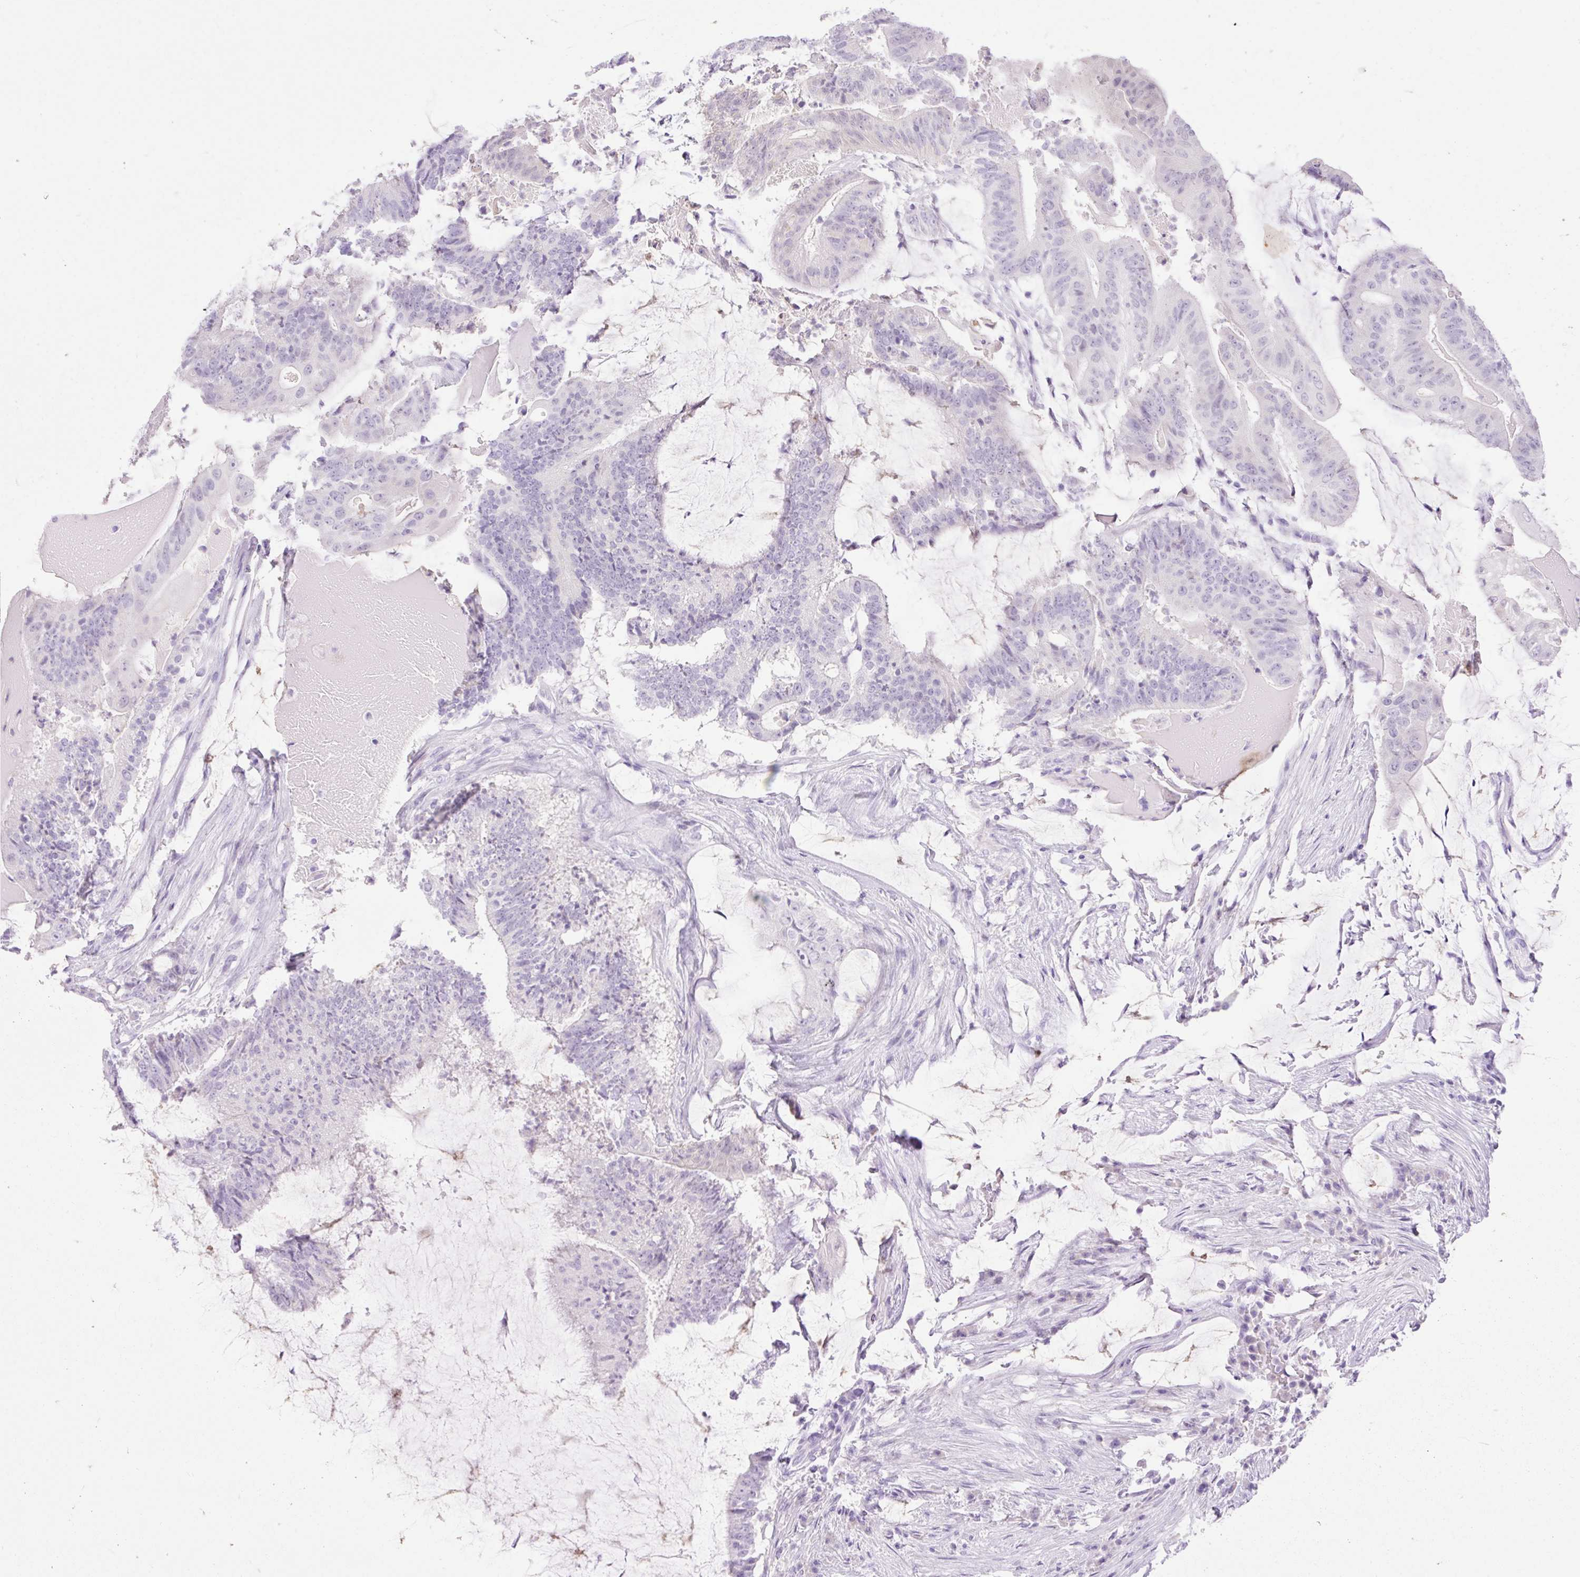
{"staining": {"intensity": "negative", "quantity": "none", "location": "none"}, "tissue": "colorectal cancer", "cell_type": "Tumor cells", "image_type": "cancer", "snomed": [{"axis": "morphology", "description": "Adenocarcinoma, NOS"}, {"axis": "topography", "description": "Colon"}], "caption": "Tumor cells show no significant expression in colorectal cancer.", "gene": "SLC25A40", "patient": {"sex": "female", "age": 43}}